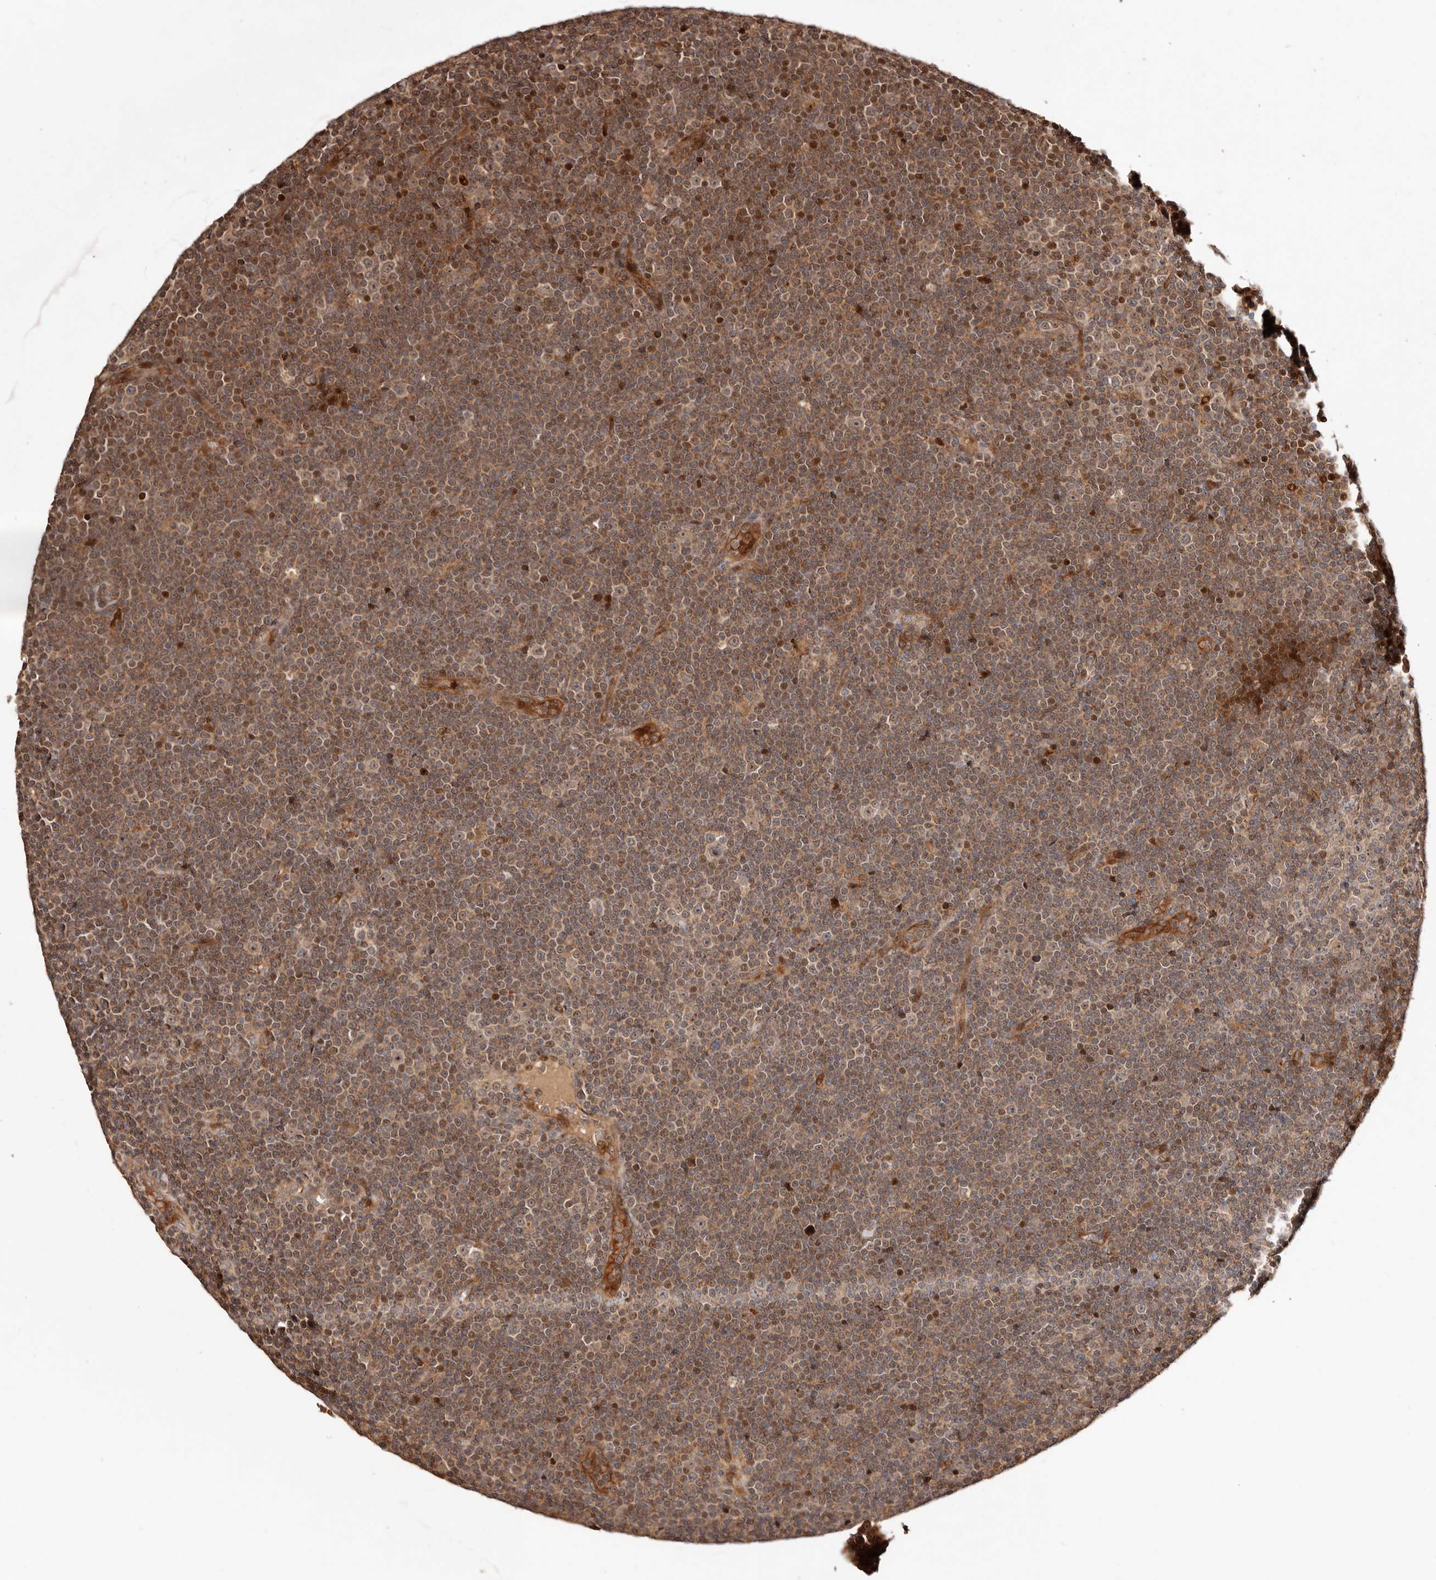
{"staining": {"intensity": "moderate", "quantity": ">75%", "location": "cytoplasmic/membranous,nuclear"}, "tissue": "lymphoma", "cell_type": "Tumor cells", "image_type": "cancer", "snomed": [{"axis": "morphology", "description": "Malignant lymphoma, non-Hodgkin's type, Low grade"}, {"axis": "topography", "description": "Lymph node"}], "caption": "This micrograph displays IHC staining of low-grade malignant lymphoma, non-Hodgkin's type, with medium moderate cytoplasmic/membranous and nuclear positivity in about >75% of tumor cells.", "gene": "PTPN22", "patient": {"sex": "female", "age": 67}}